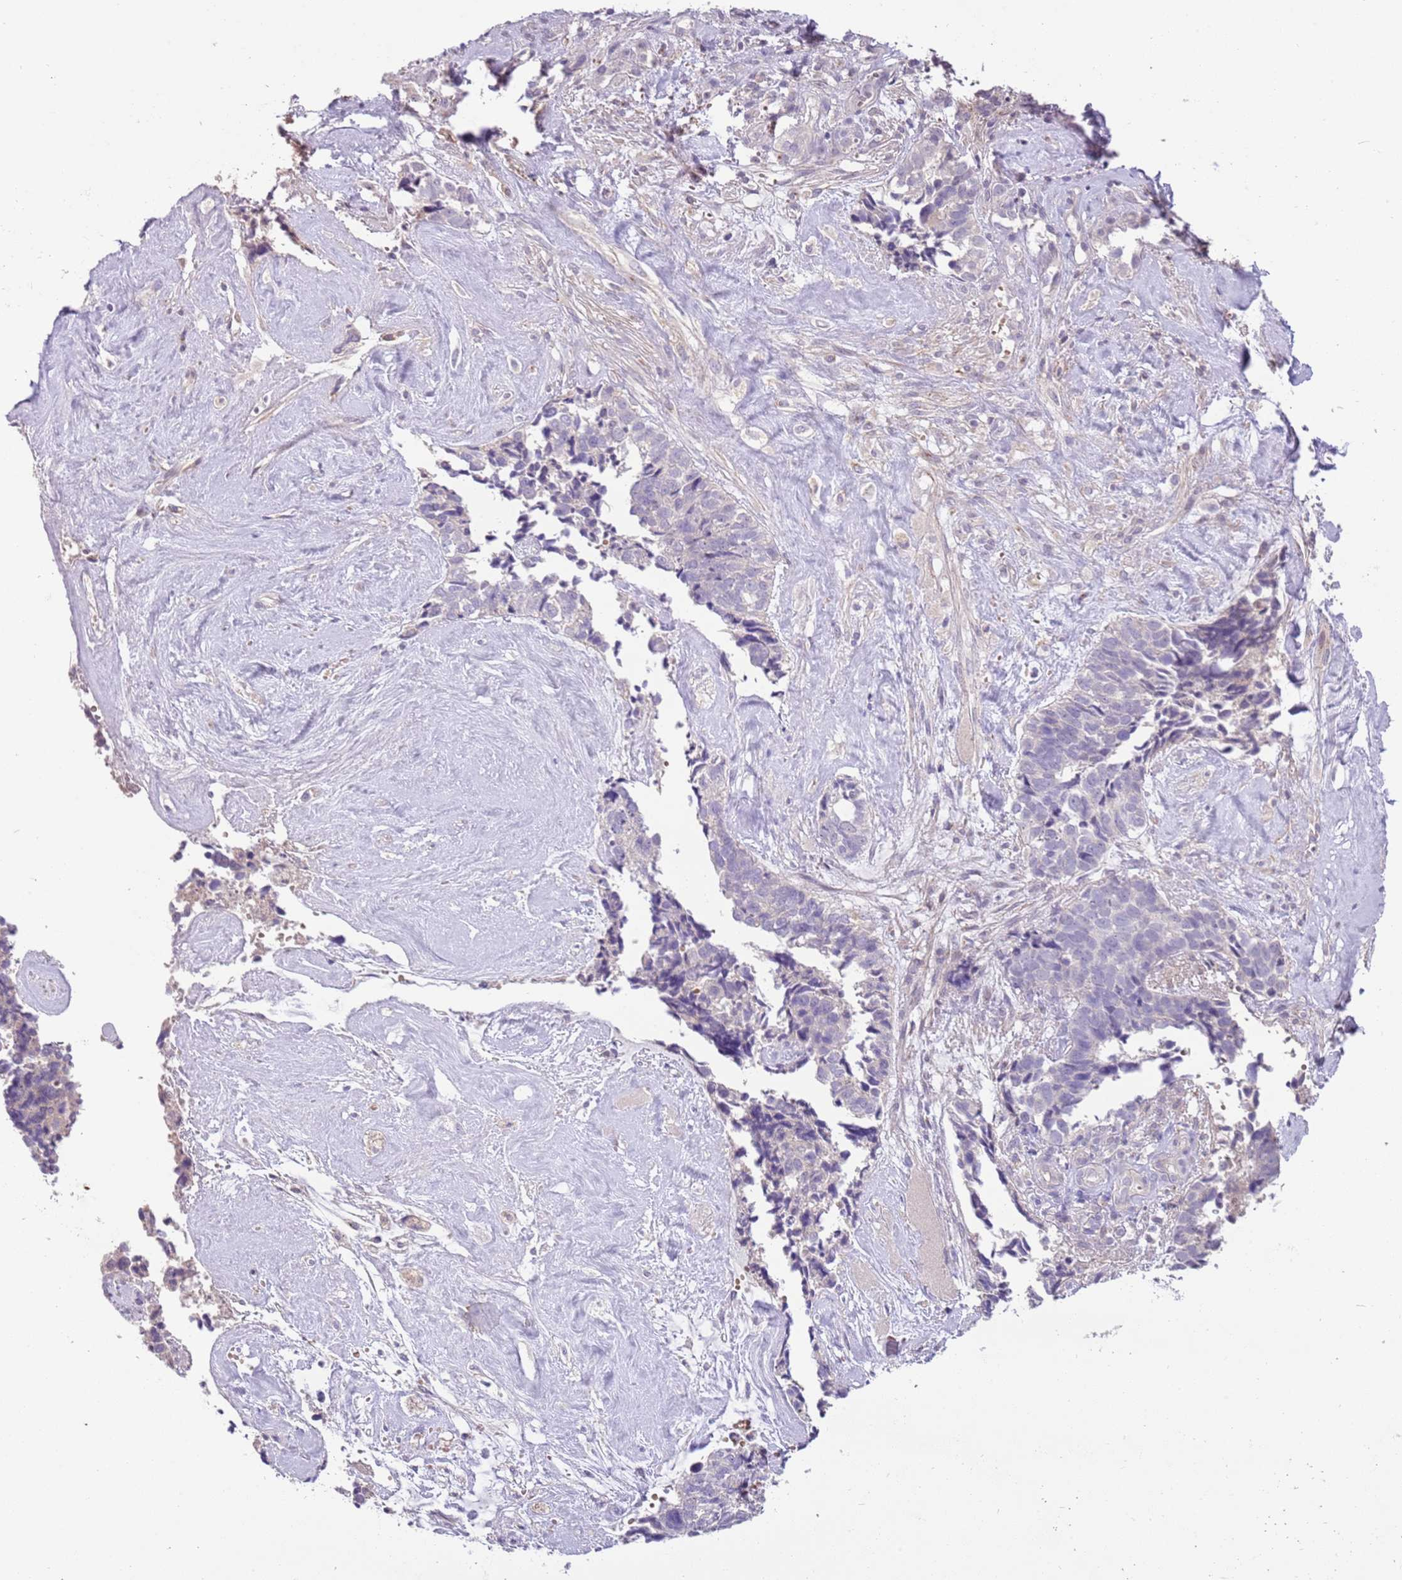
{"staining": {"intensity": "negative", "quantity": "none", "location": "none"}, "tissue": "cervical cancer", "cell_type": "Tumor cells", "image_type": "cancer", "snomed": [{"axis": "morphology", "description": "Squamous cell carcinoma, NOS"}, {"axis": "topography", "description": "Cervix"}], "caption": "Image shows no significant protein expression in tumor cells of cervical cancer.", "gene": "CFAP73", "patient": {"sex": "female", "age": 63}}